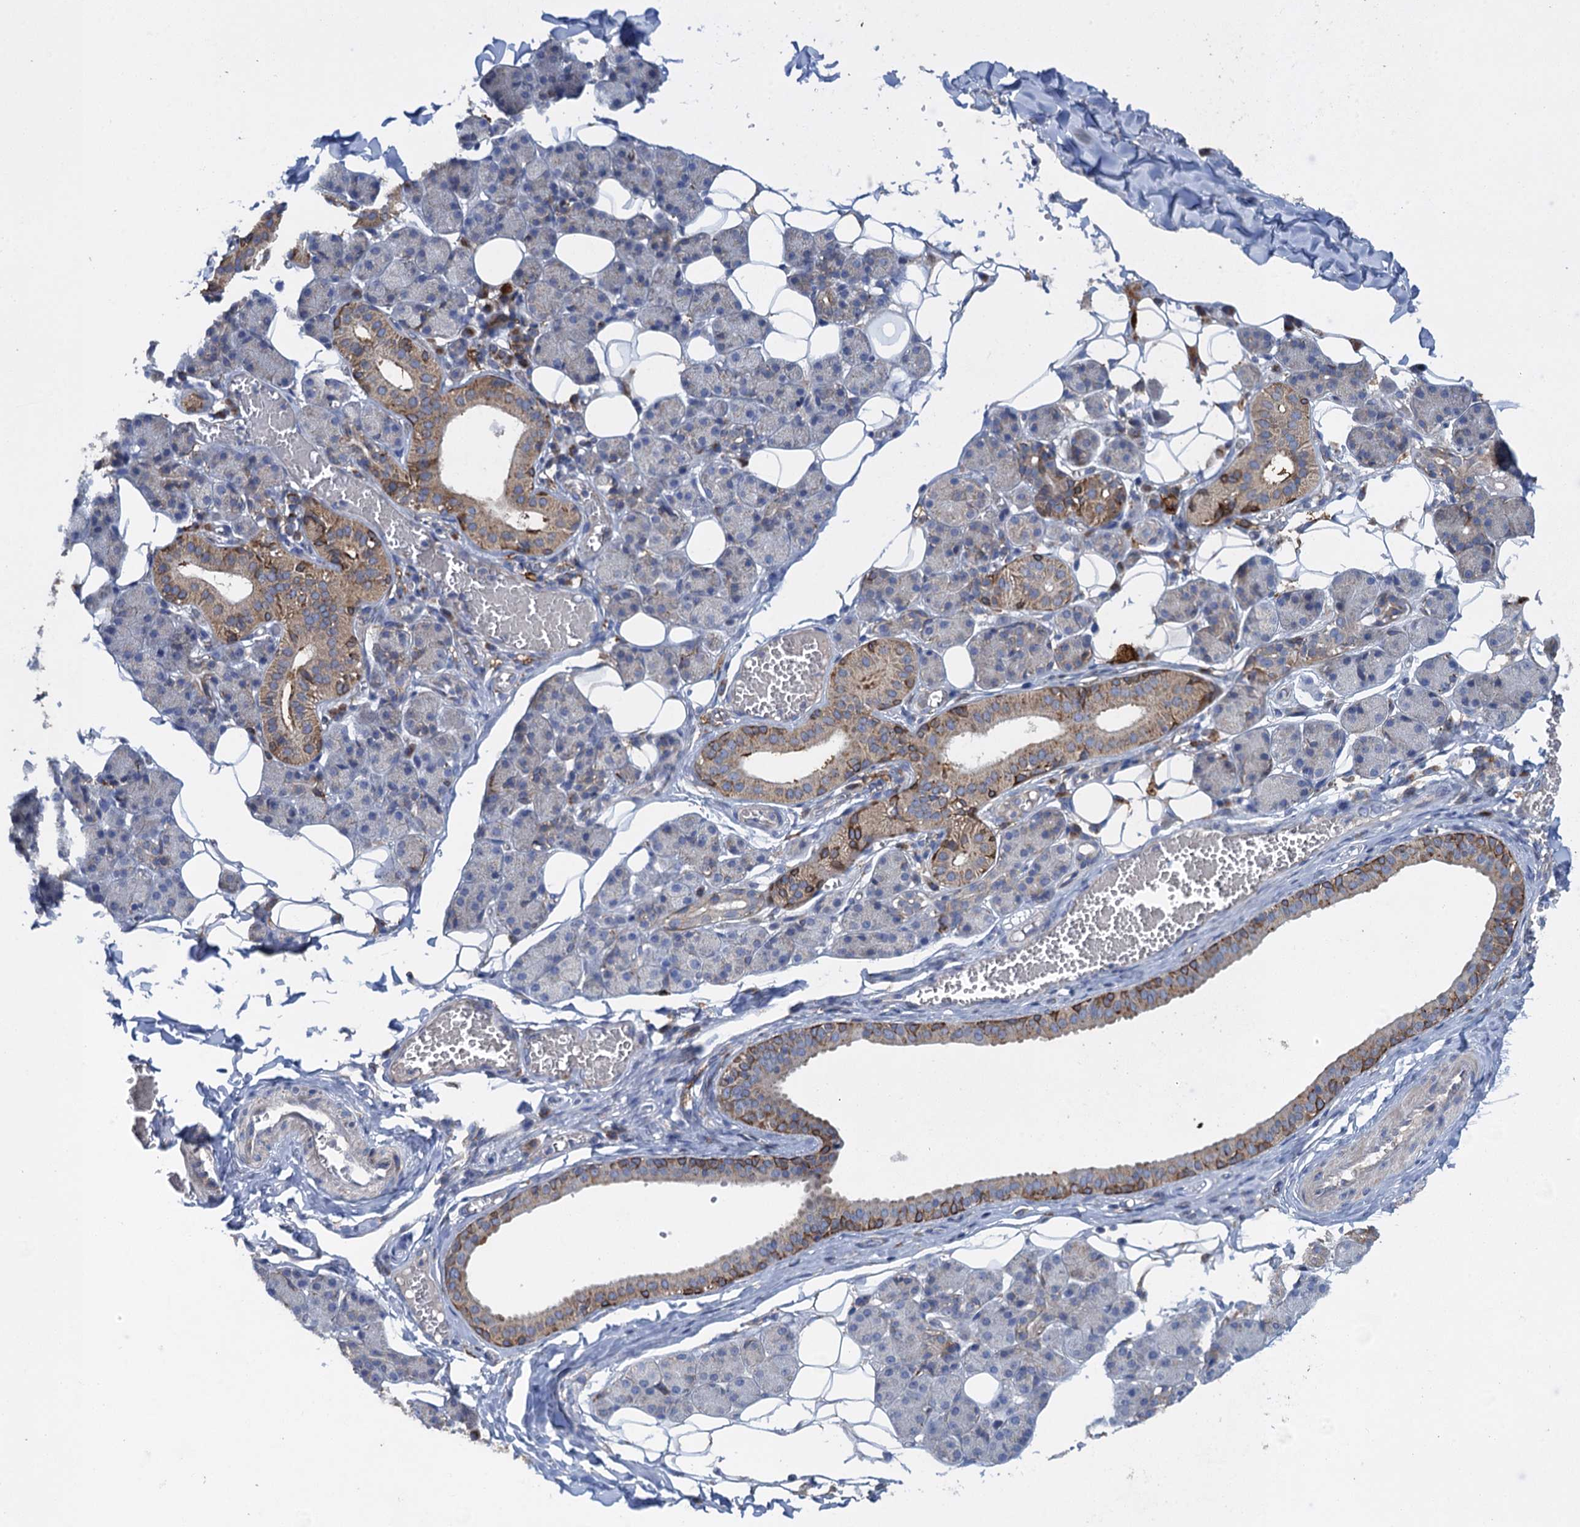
{"staining": {"intensity": "moderate", "quantity": "<25%", "location": "cytoplasmic/membranous"}, "tissue": "salivary gland", "cell_type": "Glandular cells", "image_type": "normal", "snomed": [{"axis": "morphology", "description": "Normal tissue, NOS"}, {"axis": "topography", "description": "Salivary gland"}], "caption": "Glandular cells exhibit low levels of moderate cytoplasmic/membranous positivity in about <25% of cells in benign salivary gland.", "gene": "TXNDC11", "patient": {"sex": "female", "age": 33}}